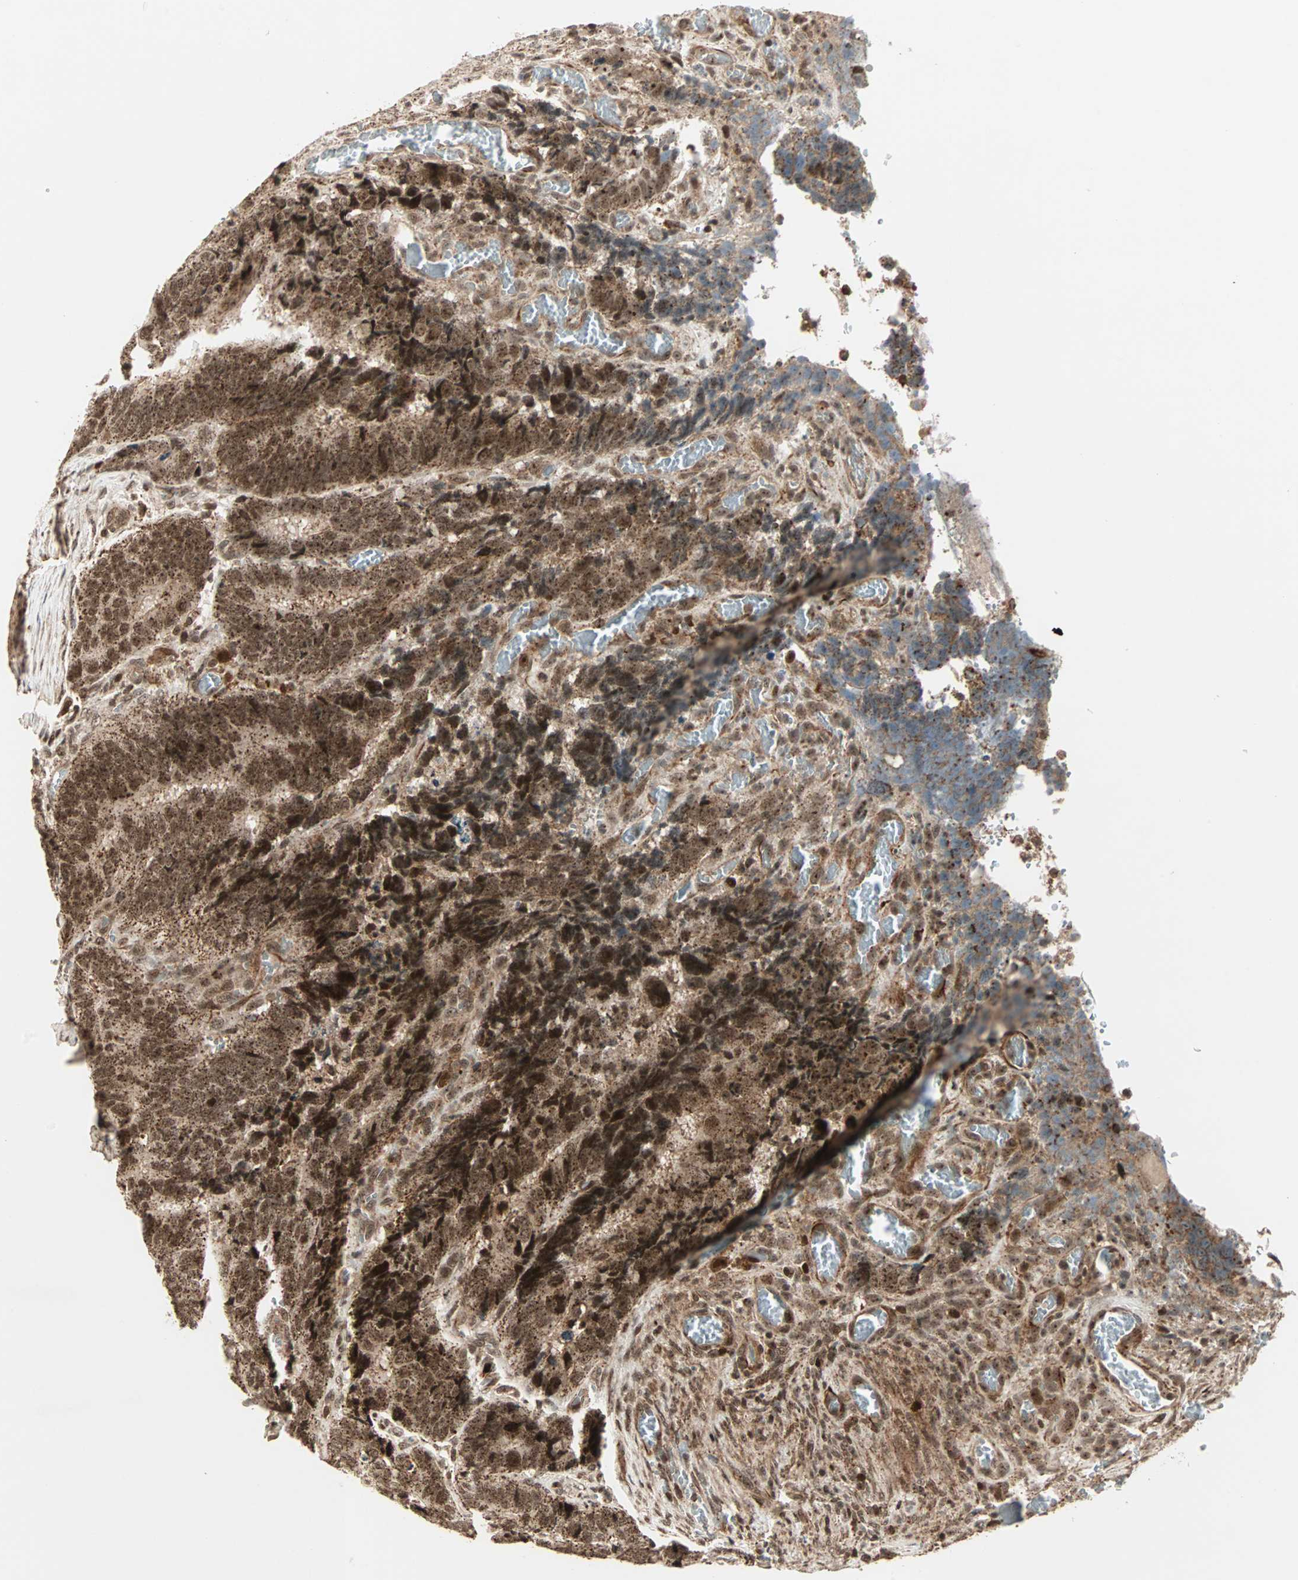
{"staining": {"intensity": "strong", "quantity": ">75%", "location": "cytoplasmic/membranous,nuclear"}, "tissue": "colorectal cancer", "cell_type": "Tumor cells", "image_type": "cancer", "snomed": [{"axis": "morphology", "description": "Adenocarcinoma, NOS"}, {"axis": "topography", "description": "Colon"}], "caption": "Immunohistochemistry (IHC) histopathology image of colorectal cancer stained for a protein (brown), which shows high levels of strong cytoplasmic/membranous and nuclear expression in approximately >75% of tumor cells.", "gene": "ZBED9", "patient": {"sex": "male", "age": 72}}